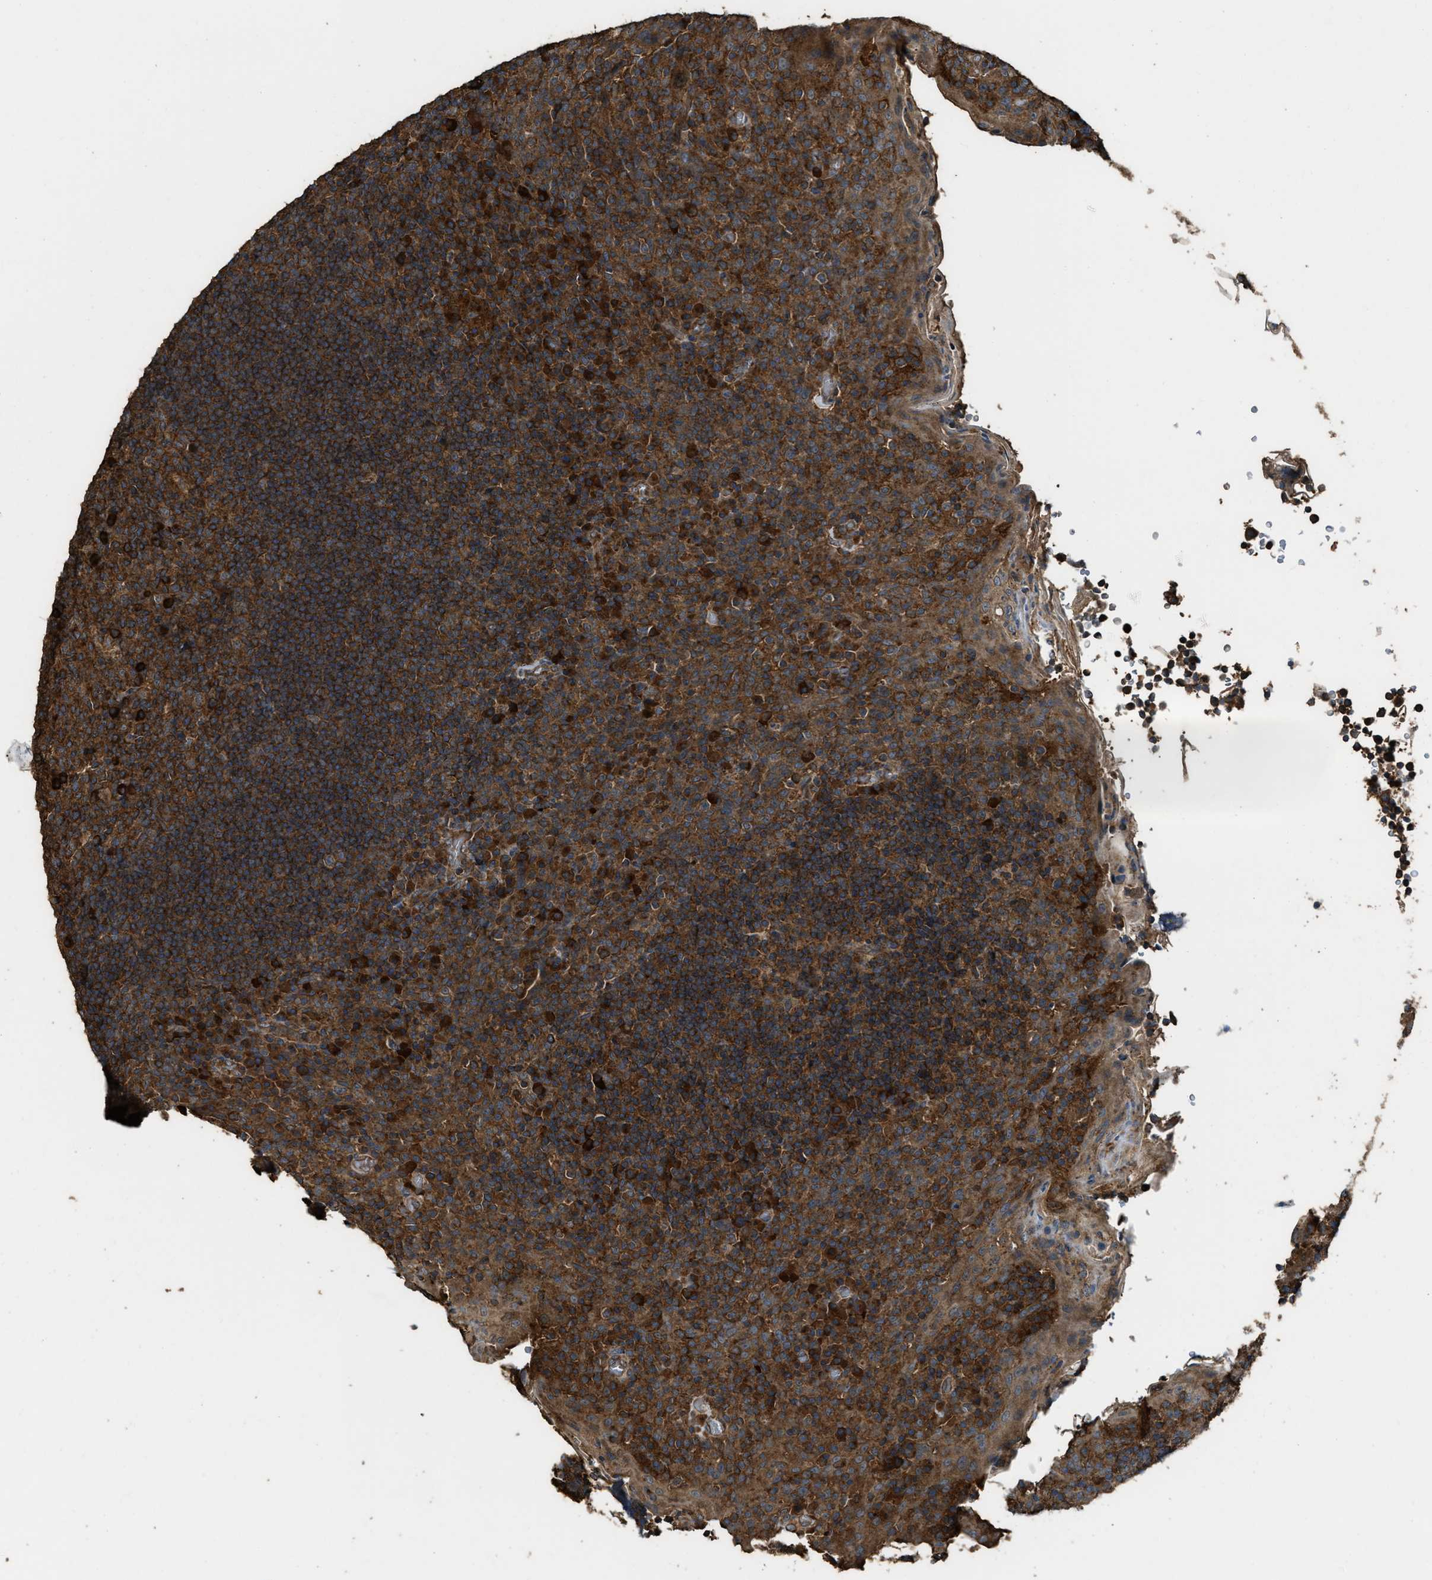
{"staining": {"intensity": "strong", "quantity": "25%-75%", "location": "cytoplasmic/membranous"}, "tissue": "tonsil", "cell_type": "Germinal center cells", "image_type": "normal", "snomed": [{"axis": "morphology", "description": "Normal tissue, NOS"}, {"axis": "topography", "description": "Tonsil"}], "caption": "Protein positivity by immunohistochemistry (IHC) exhibits strong cytoplasmic/membranous positivity in about 25%-75% of germinal center cells in unremarkable tonsil.", "gene": "MAP3K8", "patient": {"sex": "male", "age": 17}}